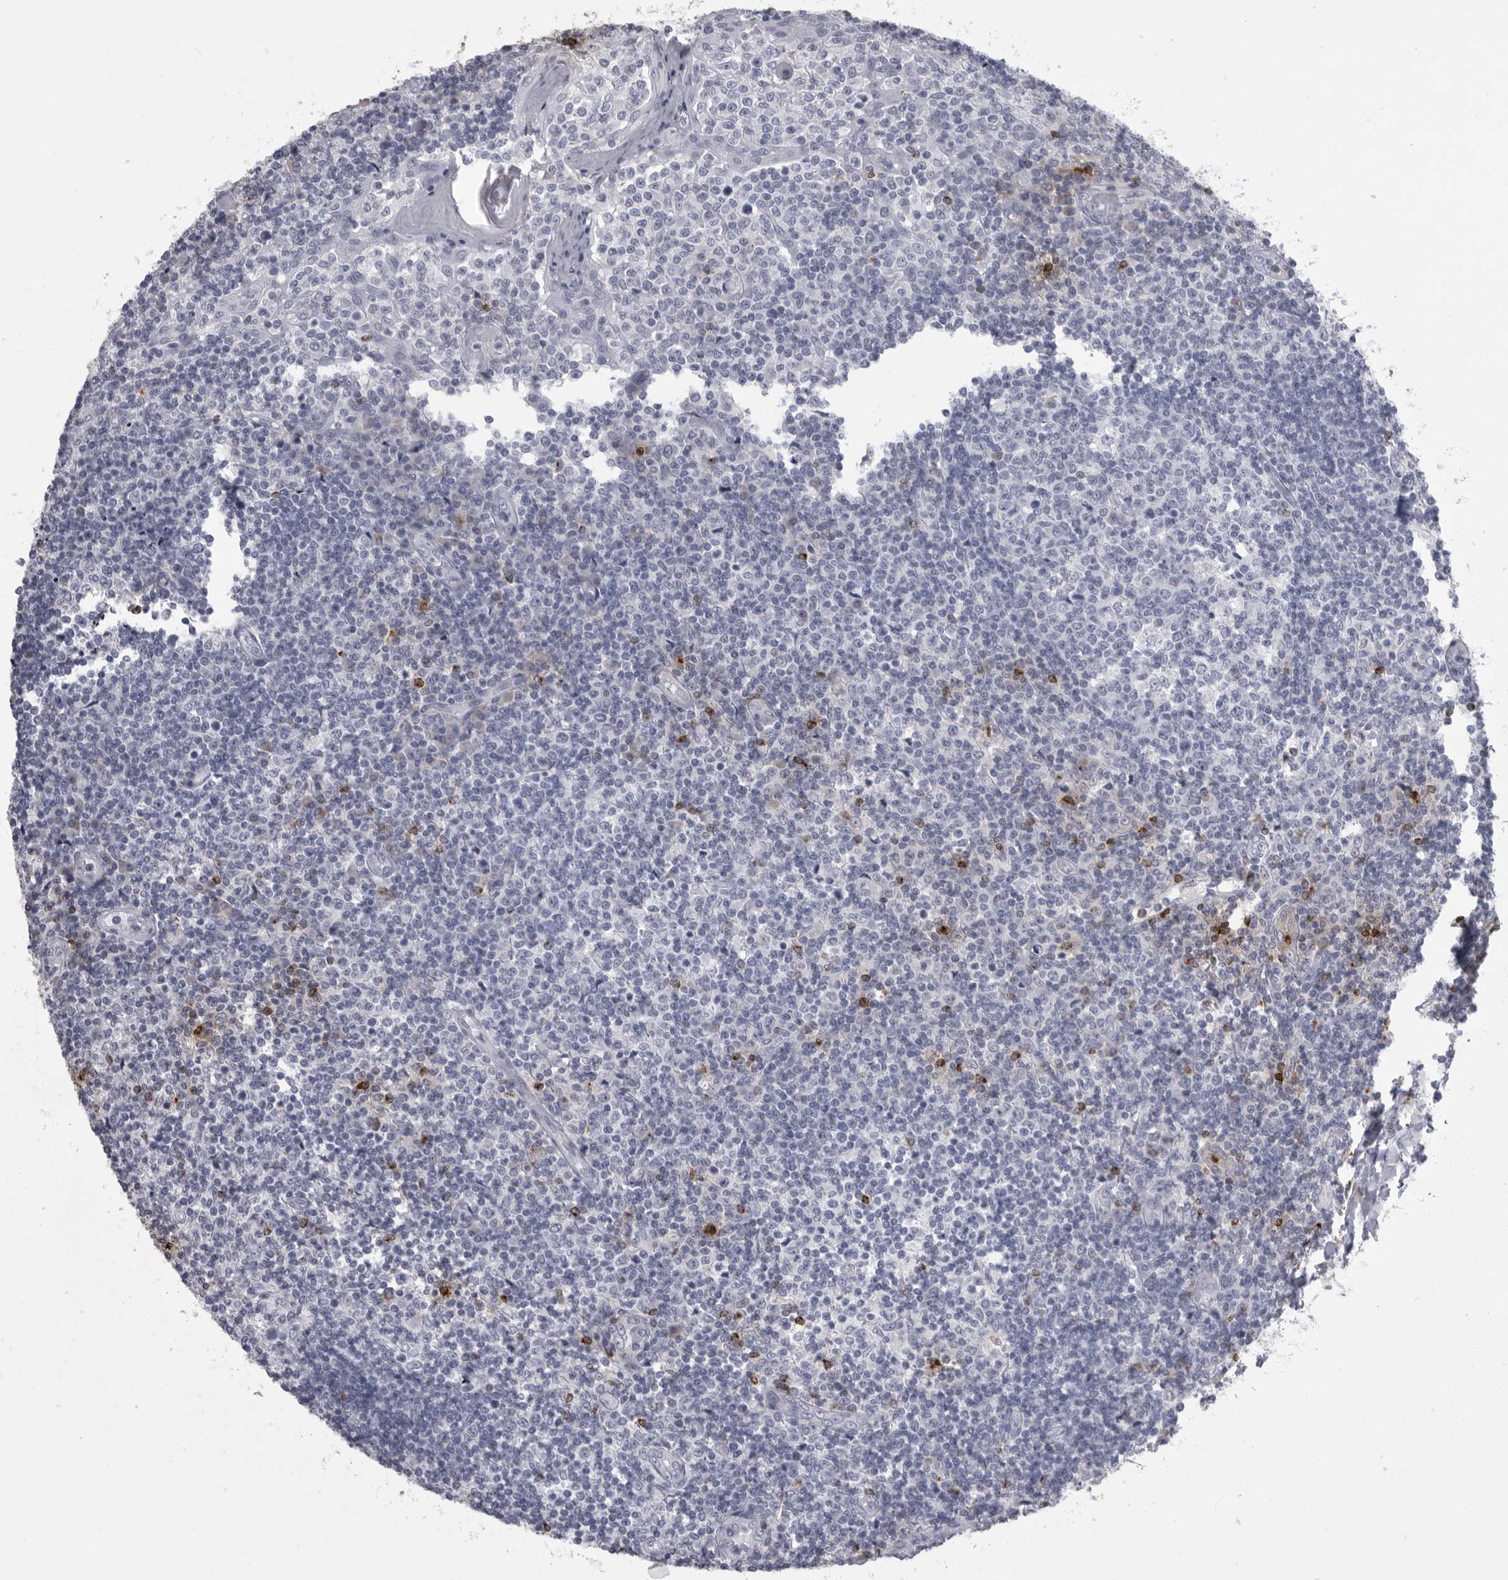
{"staining": {"intensity": "negative", "quantity": "none", "location": "none"}, "tissue": "tonsil", "cell_type": "Germinal center cells", "image_type": "normal", "snomed": [{"axis": "morphology", "description": "Normal tissue, NOS"}, {"axis": "topography", "description": "Tonsil"}], "caption": "This is an IHC micrograph of normal tonsil. There is no expression in germinal center cells.", "gene": "GNLY", "patient": {"sex": "female", "age": 19}}